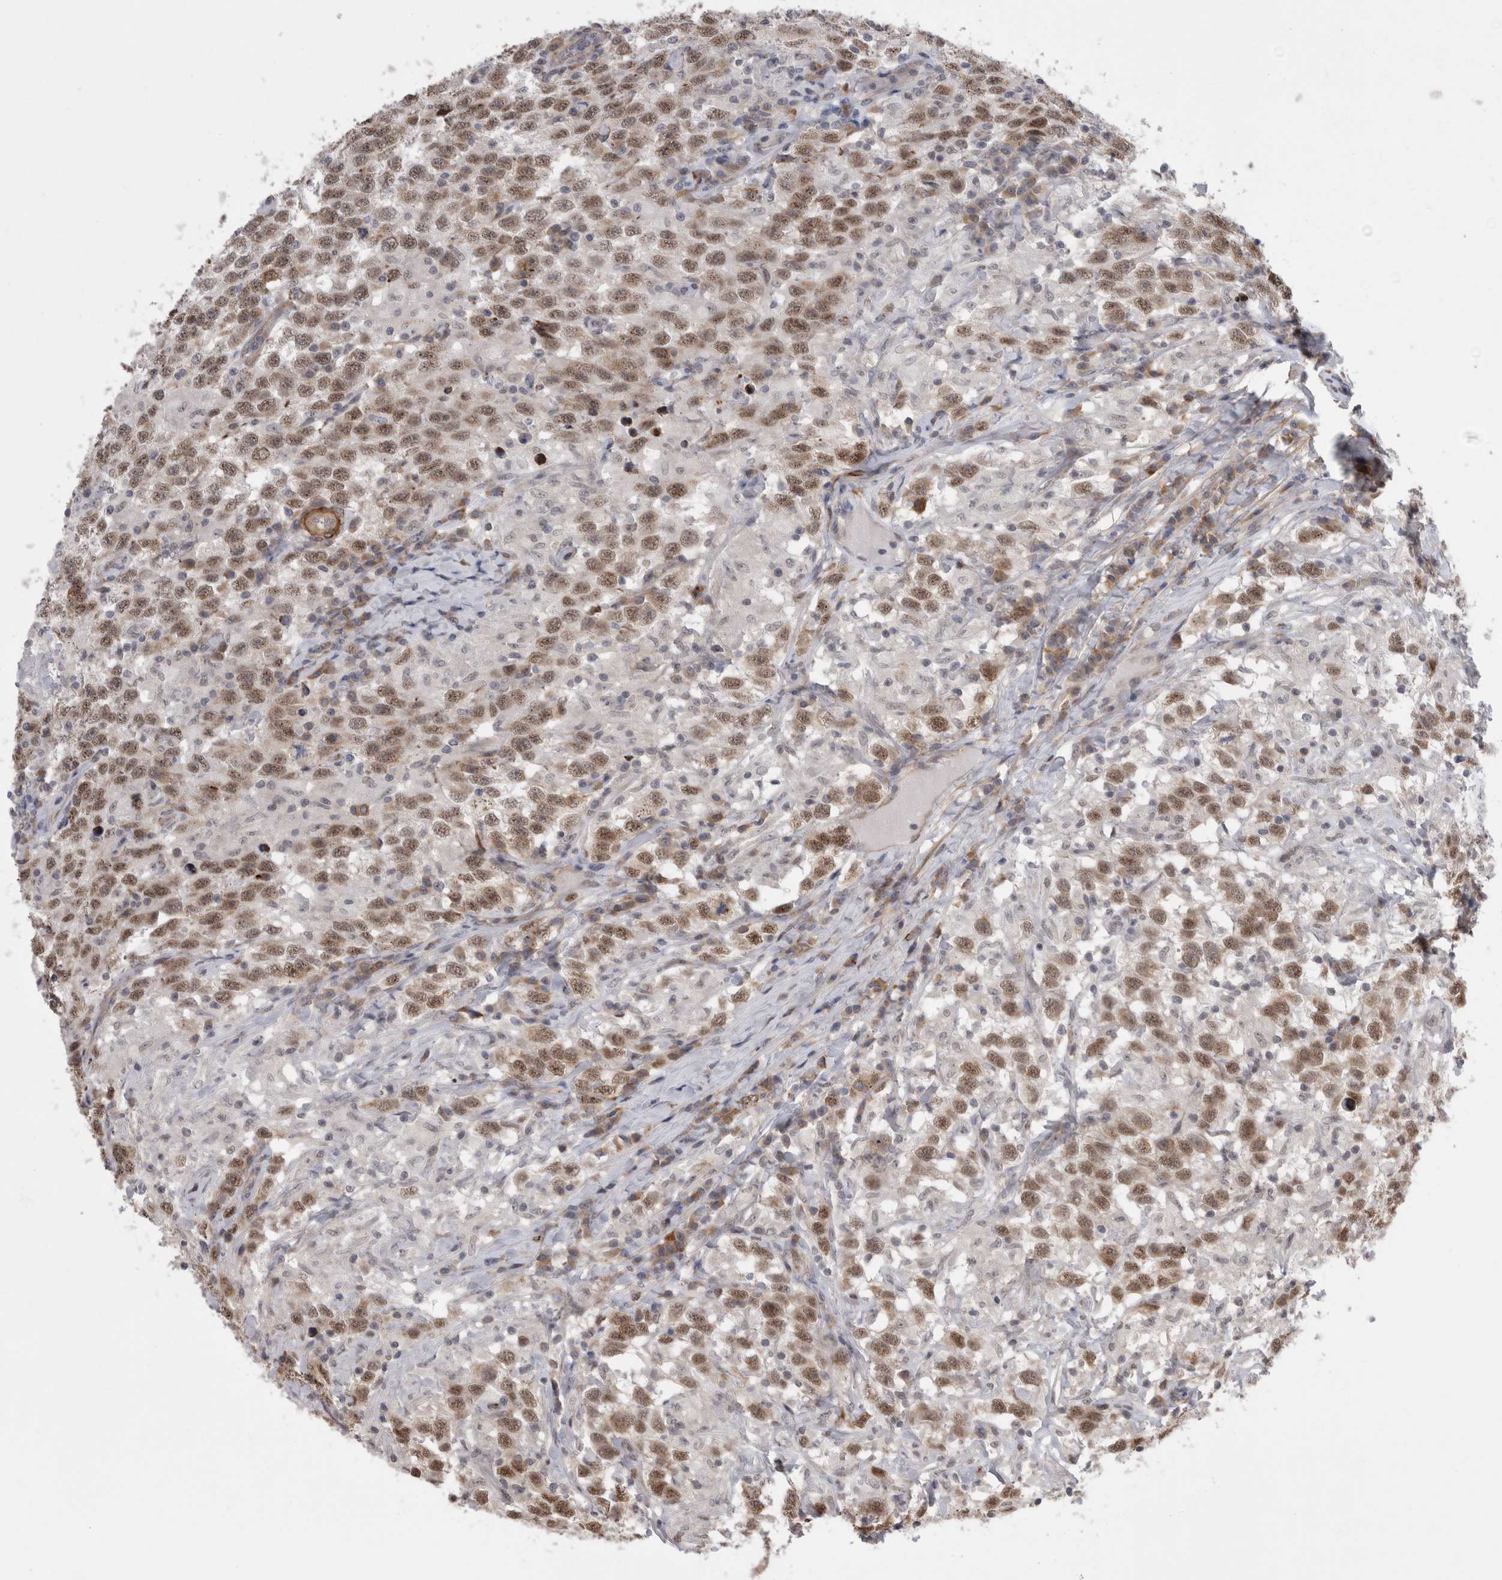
{"staining": {"intensity": "moderate", "quantity": ">75%", "location": "nuclear"}, "tissue": "testis cancer", "cell_type": "Tumor cells", "image_type": "cancer", "snomed": [{"axis": "morphology", "description": "Seminoma, NOS"}, {"axis": "topography", "description": "Testis"}], "caption": "Immunohistochemistry of human seminoma (testis) reveals medium levels of moderate nuclear staining in approximately >75% of tumor cells. Immunohistochemistry (ihc) stains the protein in brown and the nuclei are stained blue.", "gene": "FAM83H", "patient": {"sex": "male", "age": 41}}